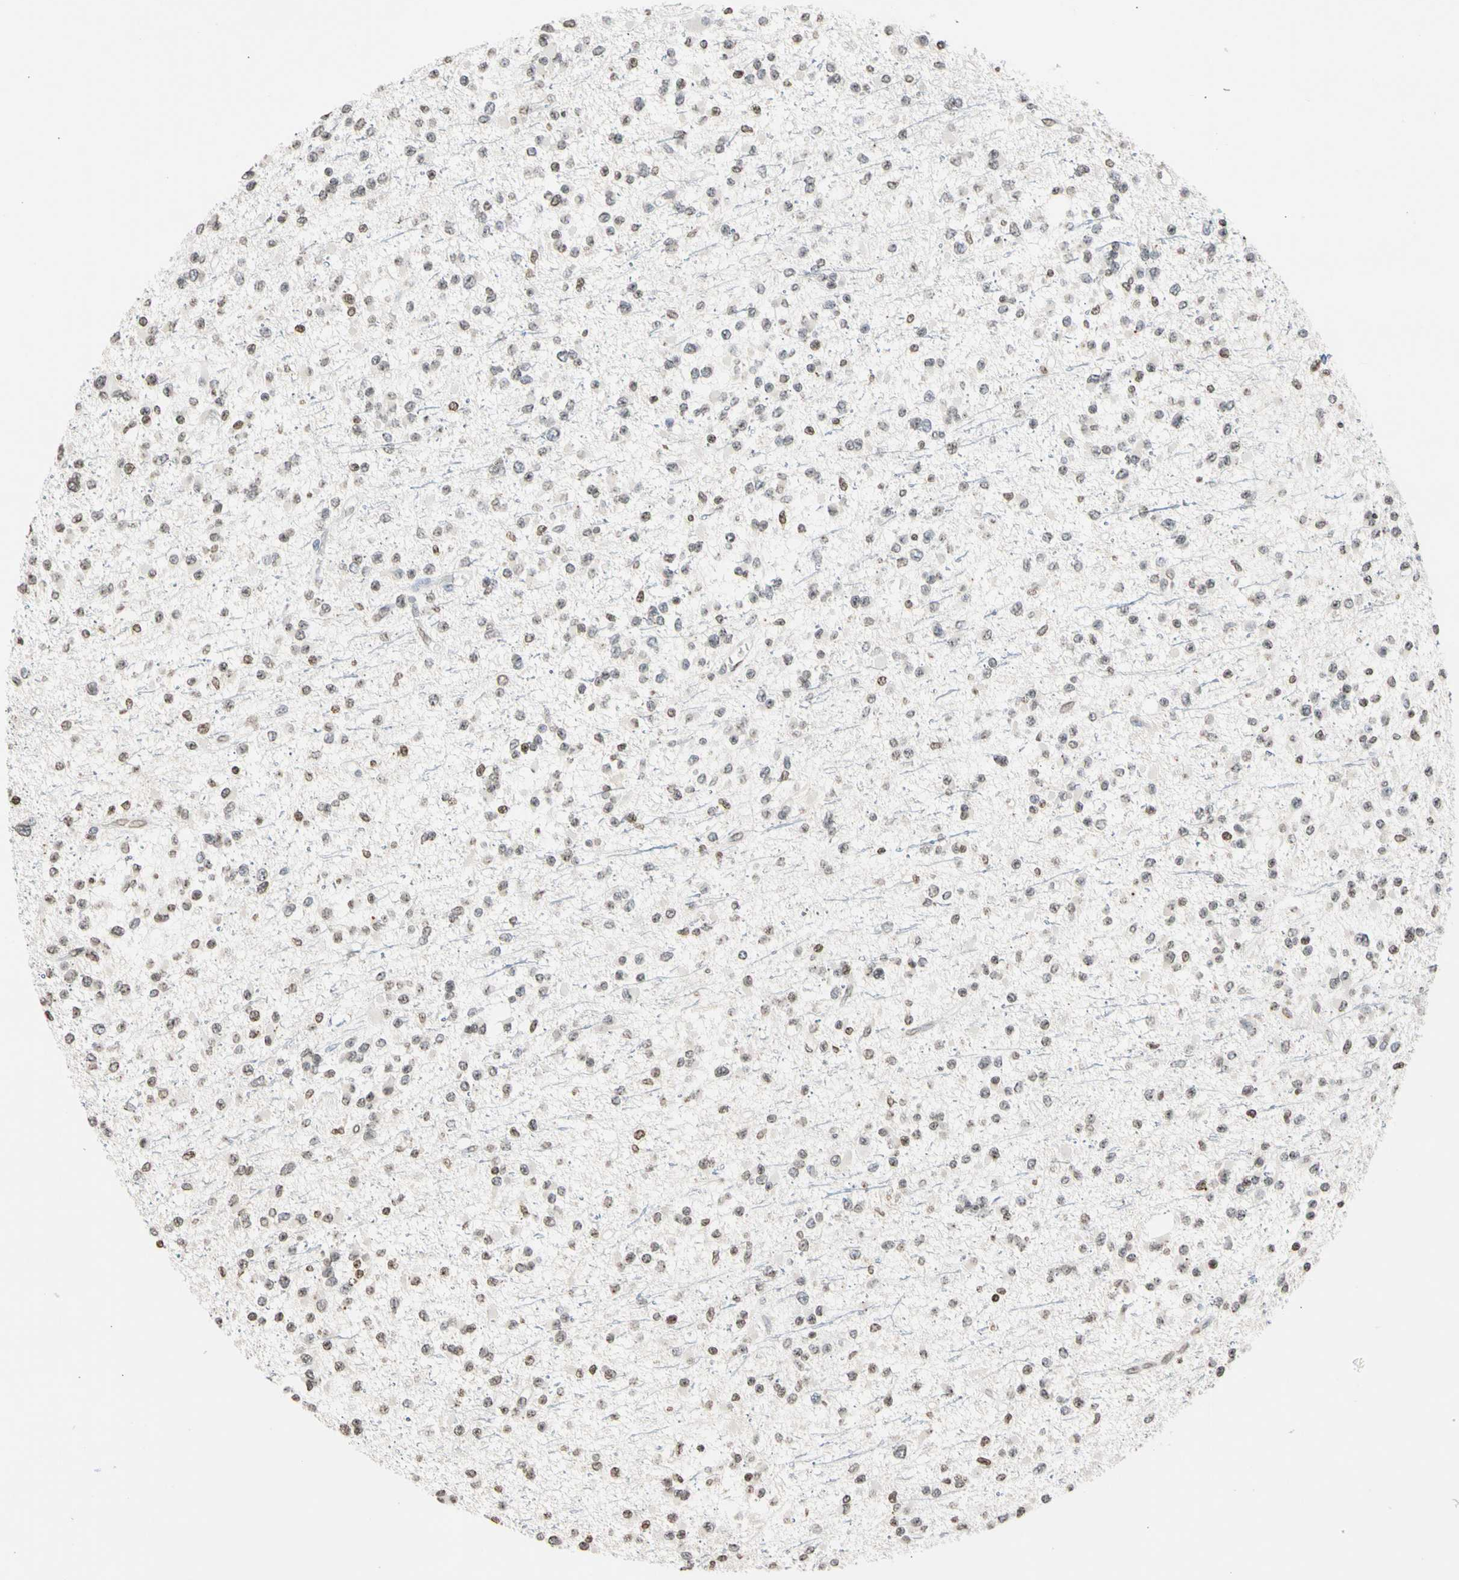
{"staining": {"intensity": "negative", "quantity": "none", "location": "none"}, "tissue": "glioma", "cell_type": "Tumor cells", "image_type": "cancer", "snomed": [{"axis": "morphology", "description": "Glioma, malignant, Low grade"}, {"axis": "topography", "description": "Brain"}], "caption": "A high-resolution histopathology image shows immunohistochemistry (IHC) staining of glioma, which shows no significant expression in tumor cells. The staining is performed using DAB brown chromogen with nuclei counter-stained in using hematoxylin.", "gene": "GPX4", "patient": {"sex": "female", "age": 22}}